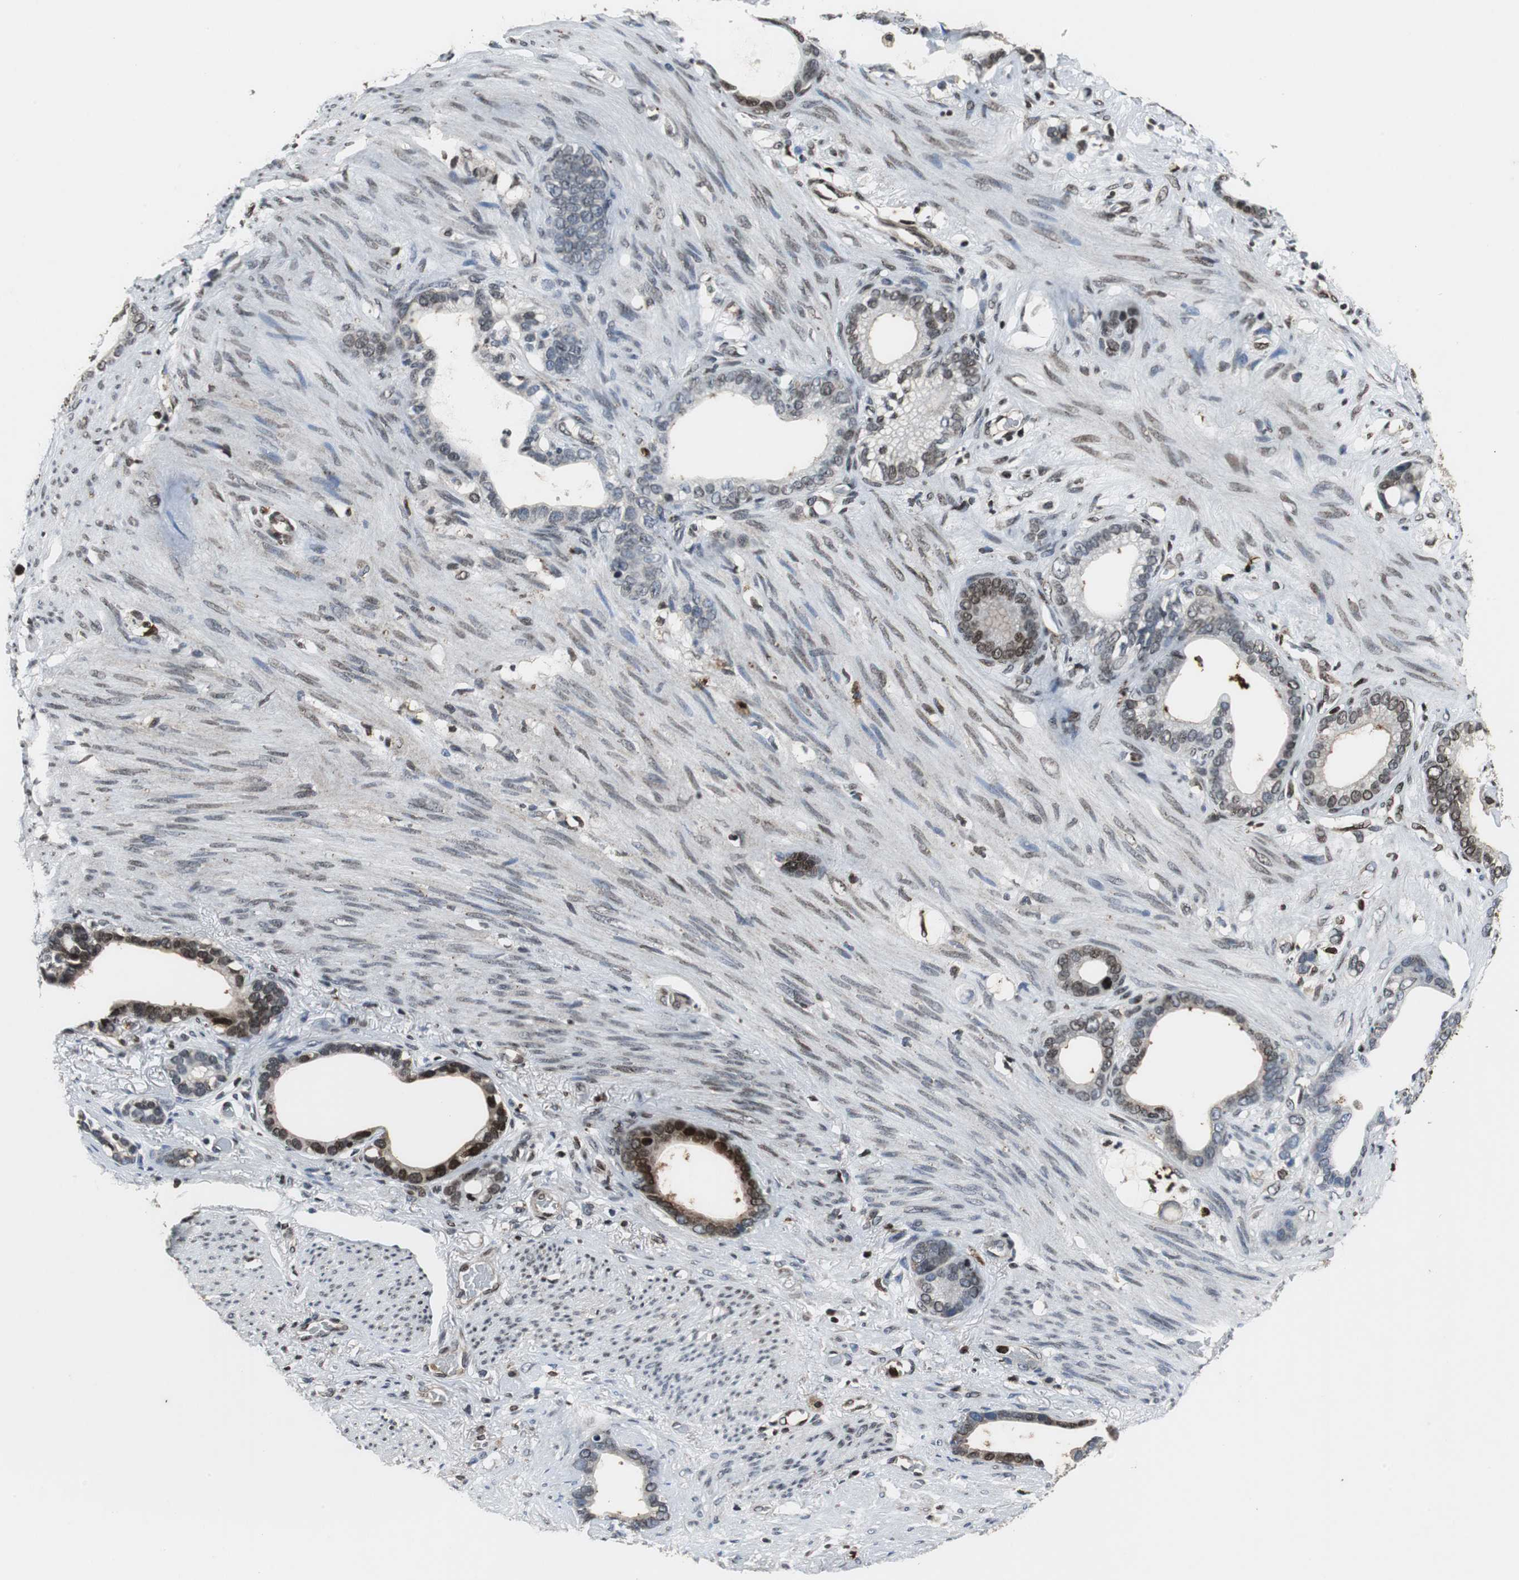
{"staining": {"intensity": "moderate", "quantity": "25%-75%", "location": "nuclear"}, "tissue": "stomach cancer", "cell_type": "Tumor cells", "image_type": "cancer", "snomed": [{"axis": "morphology", "description": "Adenocarcinoma, NOS"}, {"axis": "topography", "description": "Stomach"}], "caption": "Tumor cells display moderate nuclear positivity in approximately 25%-75% of cells in stomach cancer (adenocarcinoma). Using DAB (brown) and hematoxylin (blue) stains, captured at high magnification using brightfield microscopy.", "gene": "ORM1", "patient": {"sex": "female", "age": 75}}